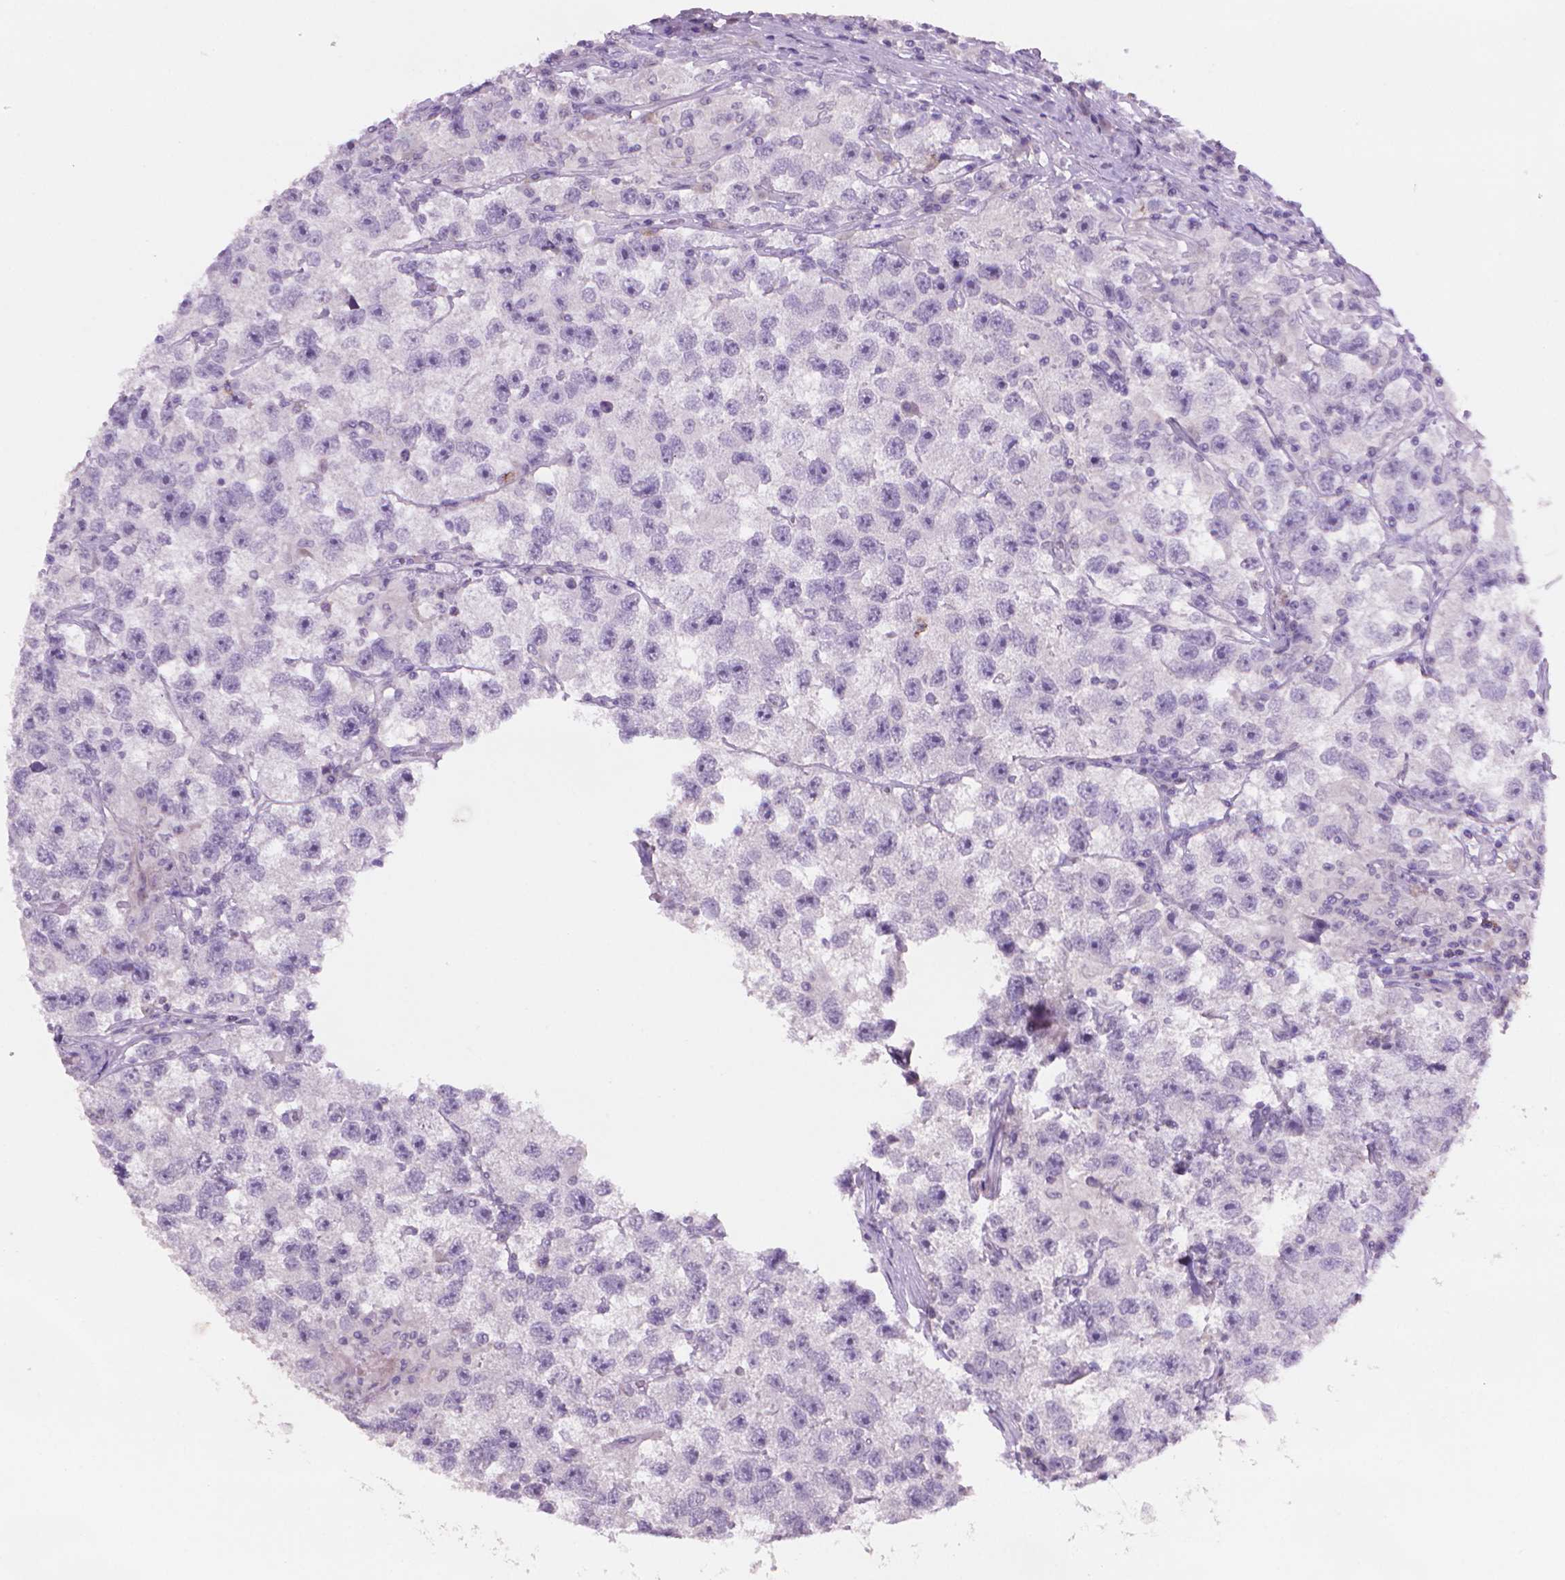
{"staining": {"intensity": "negative", "quantity": "none", "location": "none"}, "tissue": "testis cancer", "cell_type": "Tumor cells", "image_type": "cancer", "snomed": [{"axis": "morphology", "description": "Seminoma, NOS"}, {"axis": "topography", "description": "Testis"}], "caption": "Tumor cells are negative for protein expression in human seminoma (testis).", "gene": "MUC1", "patient": {"sex": "male", "age": 26}}